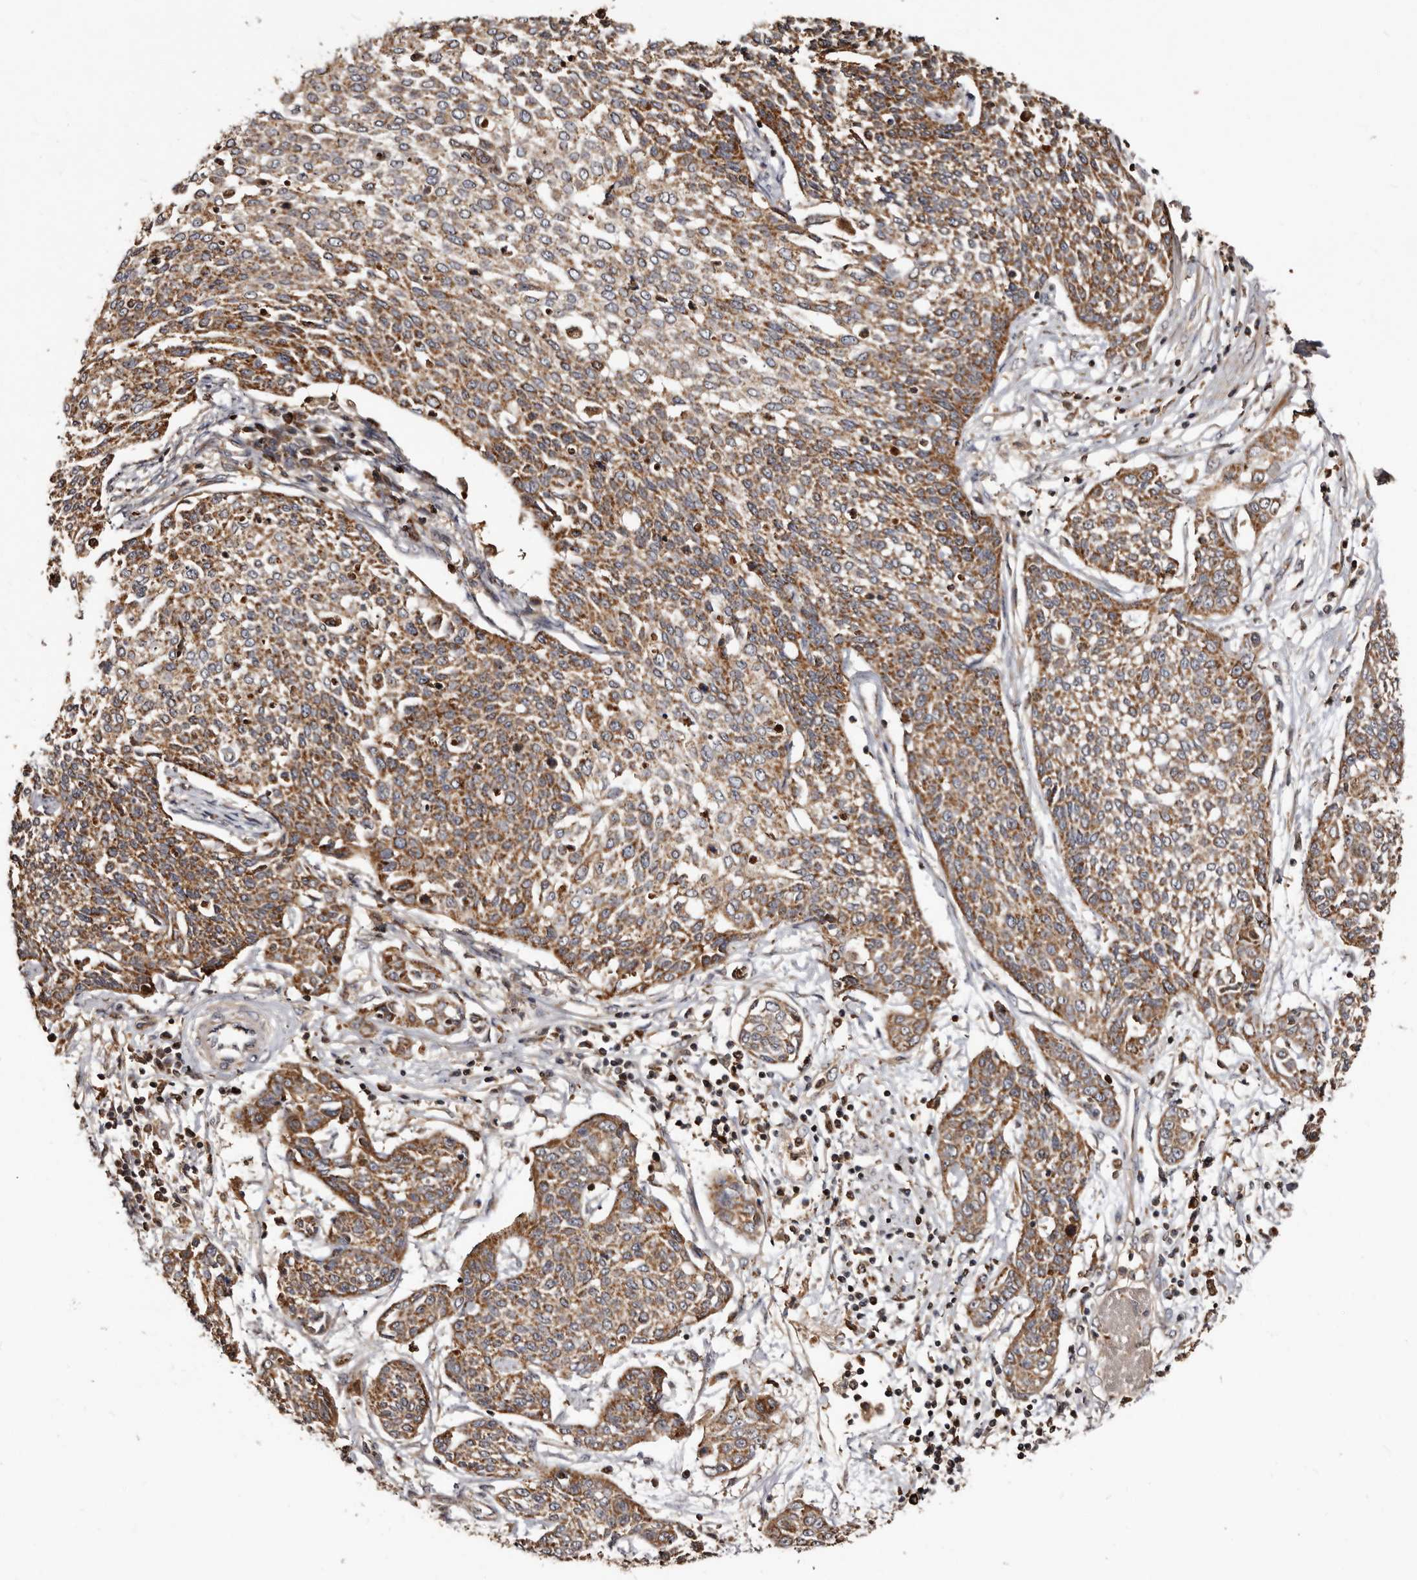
{"staining": {"intensity": "strong", "quantity": ">75%", "location": "cytoplasmic/membranous"}, "tissue": "cervical cancer", "cell_type": "Tumor cells", "image_type": "cancer", "snomed": [{"axis": "morphology", "description": "Squamous cell carcinoma, NOS"}, {"axis": "topography", "description": "Cervix"}], "caption": "Protein expression analysis of human cervical cancer (squamous cell carcinoma) reveals strong cytoplasmic/membranous expression in about >75% of tumor cells. The staining was performed using DAB (3,3'-diaminobenzidine) to visualize the protein expression in brown, while the nuclei were stained in blue with hematoxylin (Magnification: 20x).", "gene": "BAX", "patient": {"sex": "female", "age": 34}}